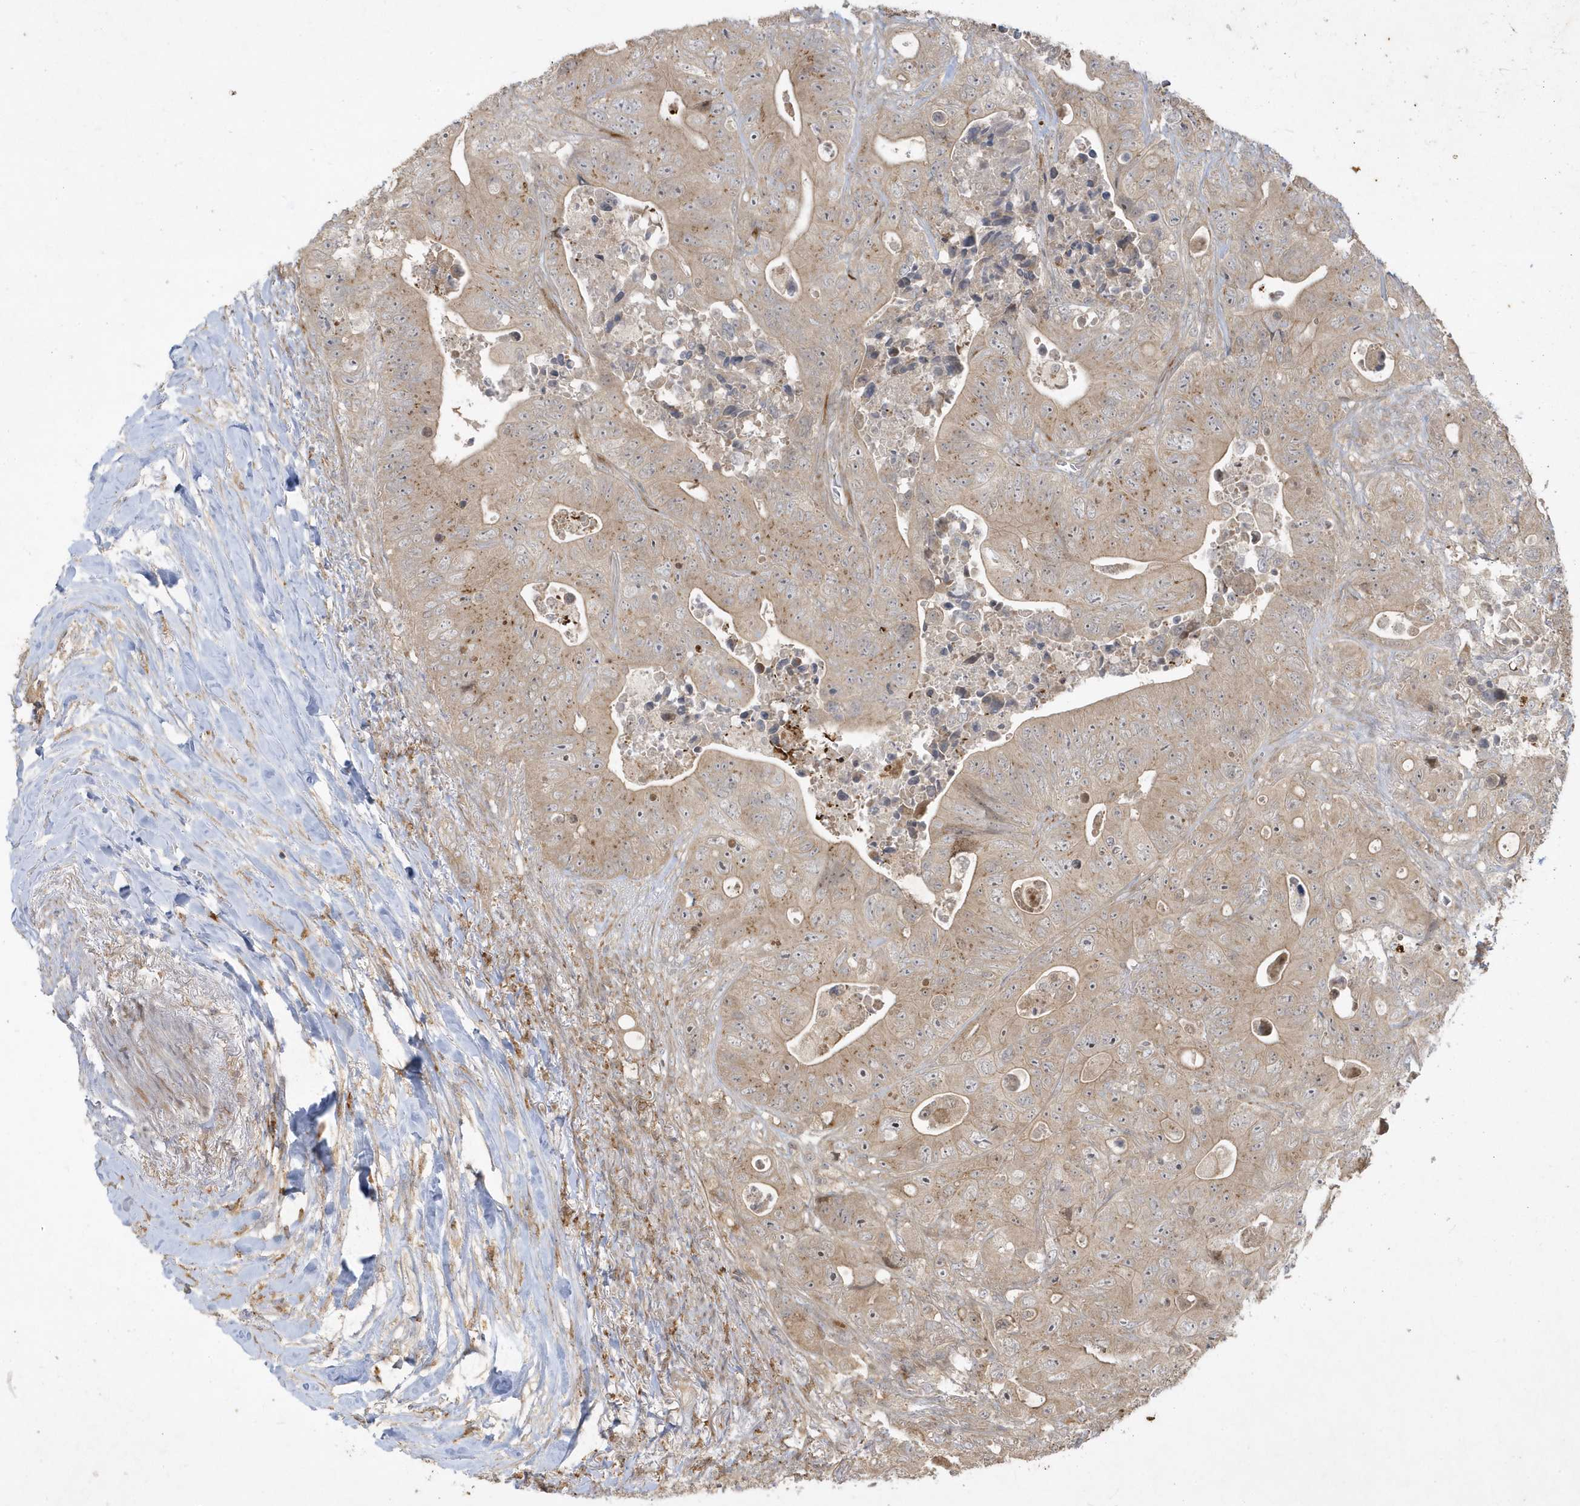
{"staining": {"intensity": "weak", "quantity": "25%-75%", "location": "cytoplasmic/membranous"}, "tissue": "colorectal cancer", "cell_type": "Tumor cells", "image_type": "cancer", "snomed": [{"axis": "morphology", "description": "Adenocarcinoma, NOS"}, {"axis": "topography", "description": "Colon"}], "caption": "Immunohistochemistry of colorectal adenocarcinoma demonstrates low levels of weak cytoplasmic/membranous staining in approximately 25%-75% of tumor cells.", "gene": "IFT57", "patient": {"sex": "female", "age": 46}}